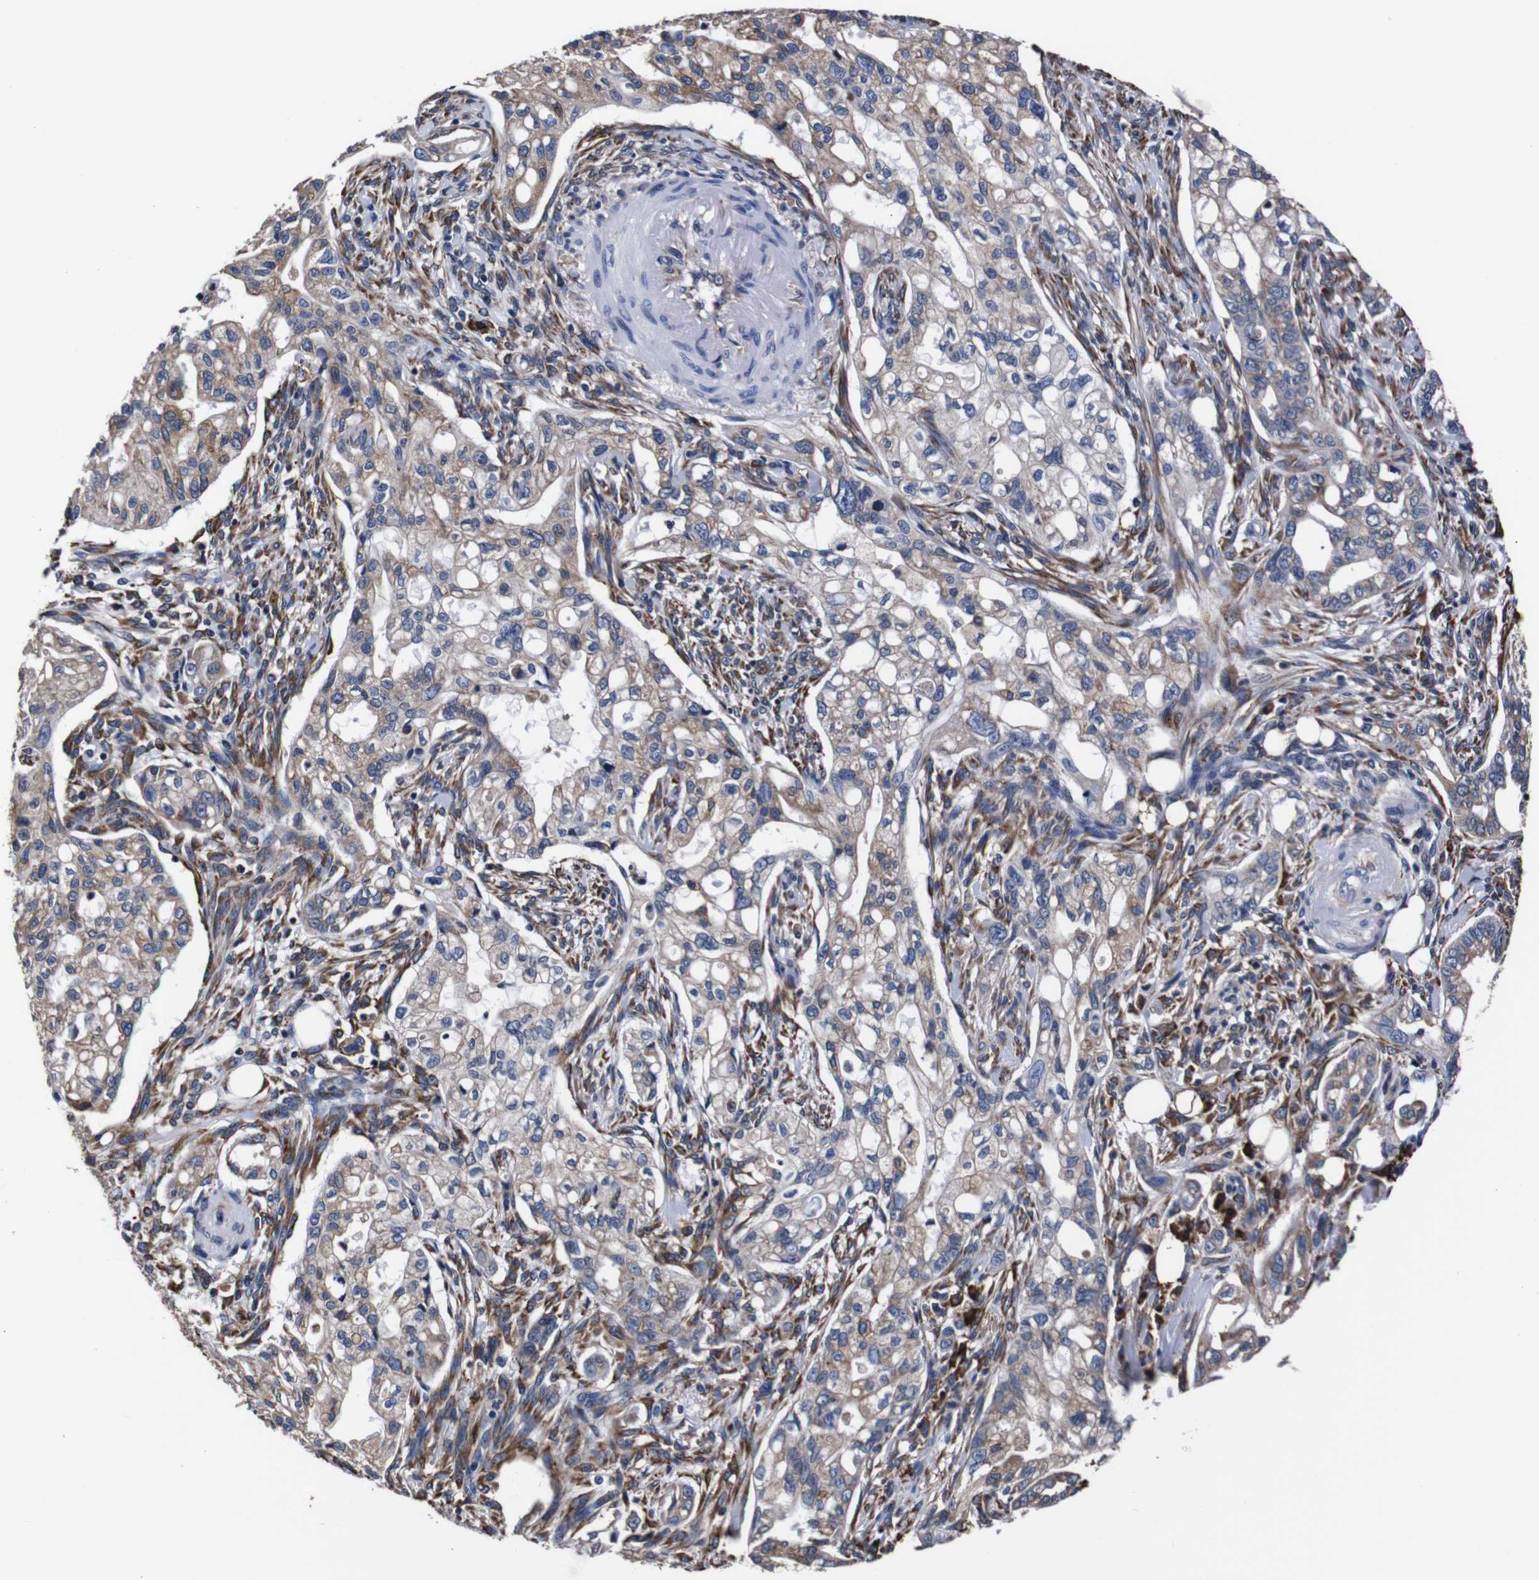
{"staining": {"intensity": "weak", "quantity": ">75%", "location": "cytoplasmic/membranous"}, "tissue": "pancreatic cancer", "cell_type": "Tumor cells", "image_type": "cancer", "snomed": [{"axis": "morphology", "description": "Normal tissue, NOS"}, {"axis": "topography", "description": "Pancreas"}], "caption": "An image of pancreatic cancer stained for a protein reveals weak cytoplasmic/membranous brown staining in tumor cells.", "gene": "PPIB", "patient": {"sex": "male", "age": 42}}